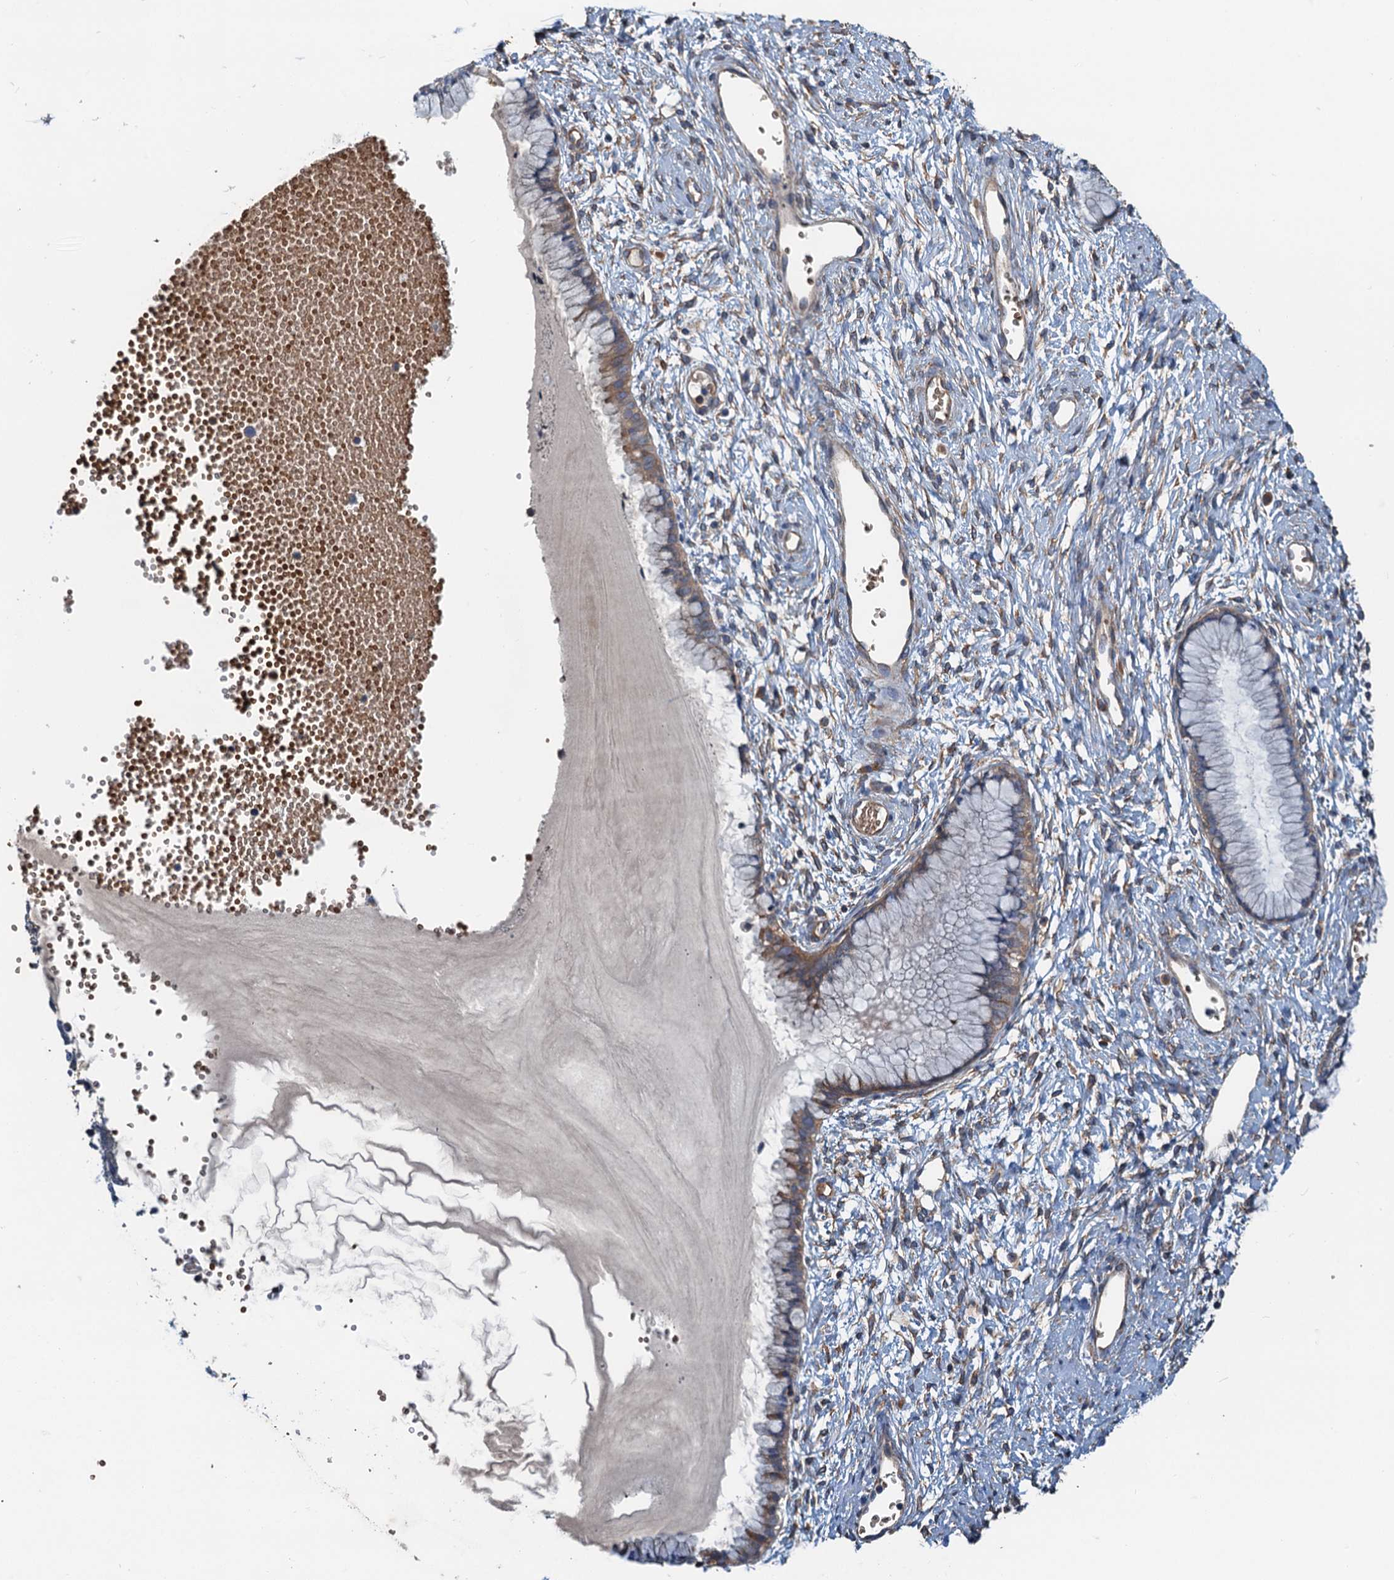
{"staining": {"intensity": "moderate", "quantity": "25%-75%", "location": "cytoplasmic/membranous"}, "tissue": "cervix", "cell_type": "Glandular cells", "image_type": "normal", "snomed": [{"axis": "morphology", "description": "Normal tissue, NOS"}, {"axis": "topography", "description": "Cervix"}], "caption": "Approximately 25%-75% of glandular cells in unremarkable cervix reveal moderate cytoplasmic/membranous protein expression as visualized by brown immunohistochemical staining.", "gene": "ROGDI", "patient": {"sex": "female", "age": 42}}